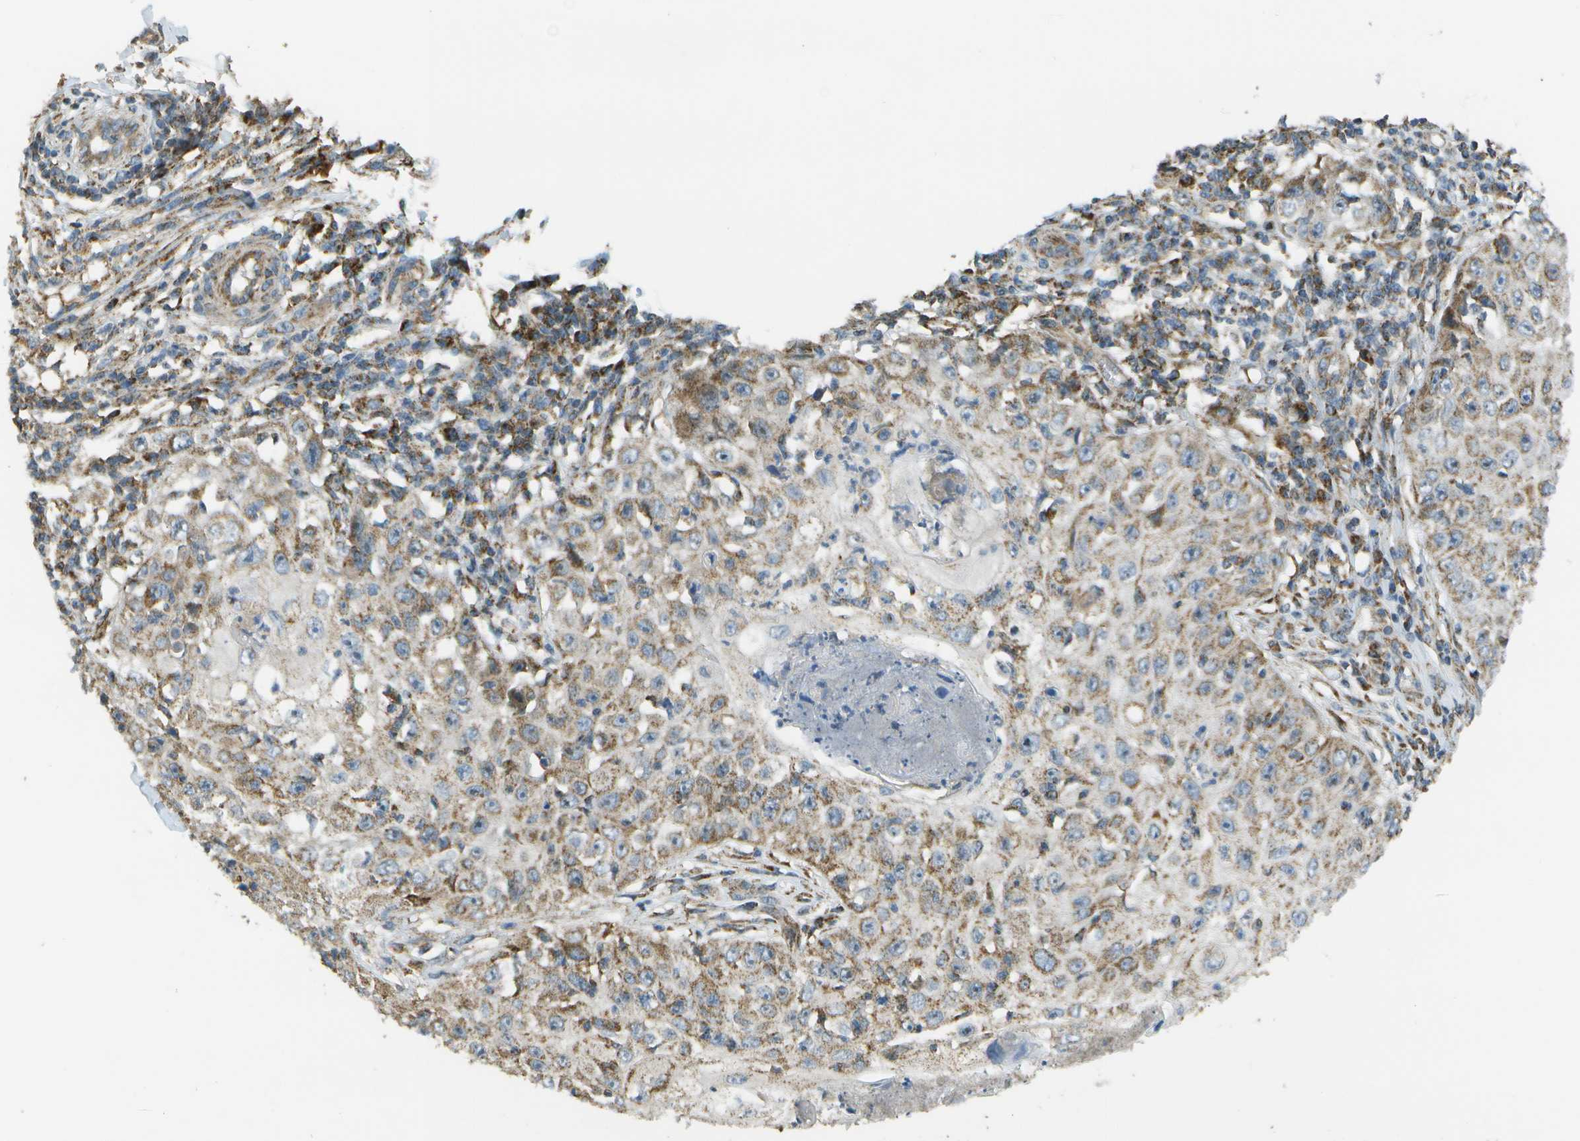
{"staining": {"intensity": "moderate", "quantity": ">75%", "location": "cytoplasmic/membranous"}, "tissue": "skin cancer", "cell_type": "Tumor cells", "image_type": "cancer", "snomed": [{"axis": "morphology", "description": "Squamous cell carcinoma, NOS"}, {"axis": "topography", "description": "Skin"}], "caption": "Human skin squamous cell carcinoma stained with a protein marker shows moderate staining in tumor cells.", "gene": "NRK", "patient": {"sex": "male", "age": 86}}